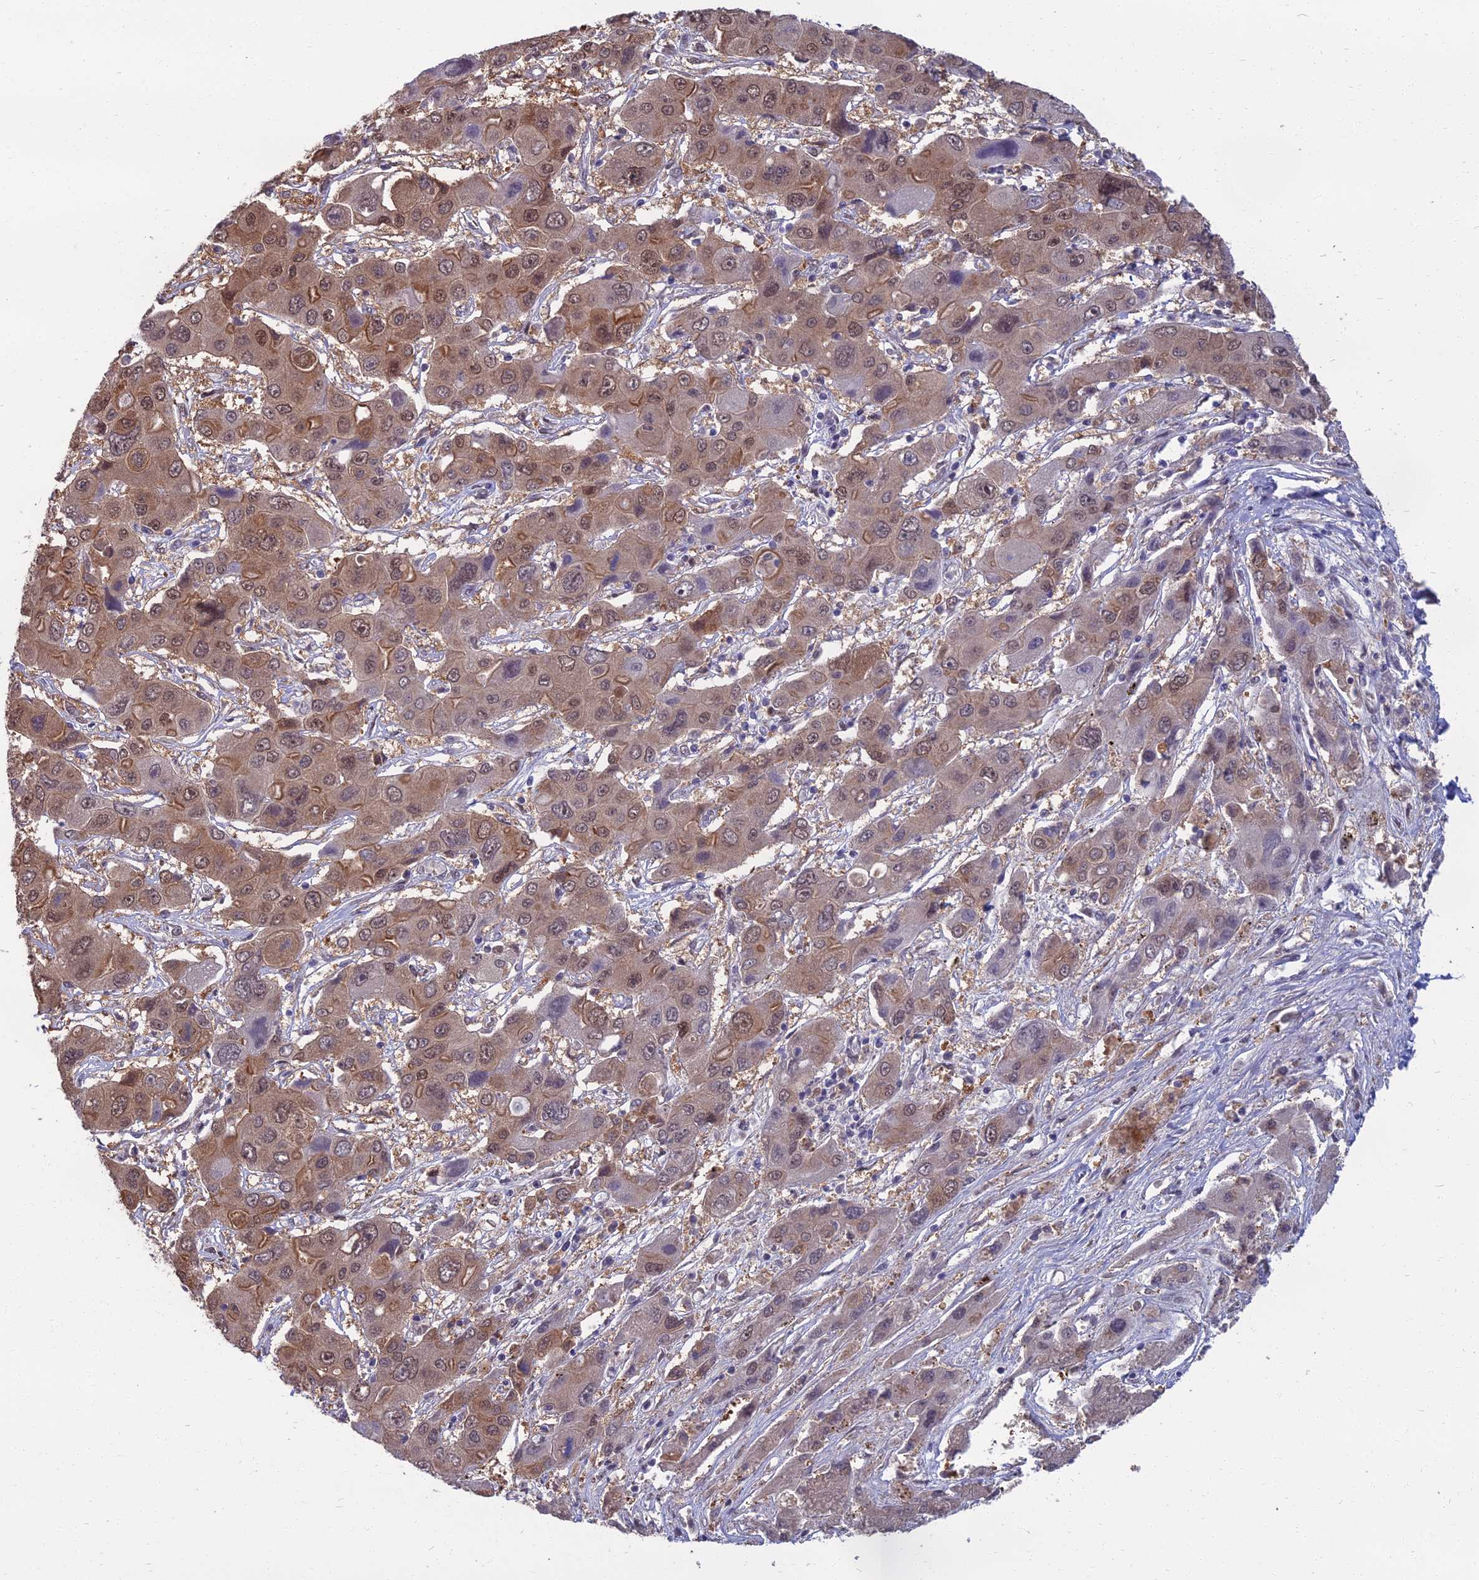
{"staining": {"intensity": "moderate", "quantity": ">75%", "location": "cytoplasmic/membranous,nuclear"}, "tissue": "liver cancer", "cell_type": "Tumor cells", "image_type": "cancer", "snomed": [{"axis": "morphology", "description": "Cholangiocarcinoma"}, {"axis": "topography", "description": "Liver"}], "caption": "IHC (DAB (3,3'-diaminobenzidine)) staining of liver cancer reveals moderate cytoplasmic/membranous and nuclear protein expression in about >75% of tumor cells.", "gene": "NR4A3", "patient": {"sex": "male", "age": 67}}